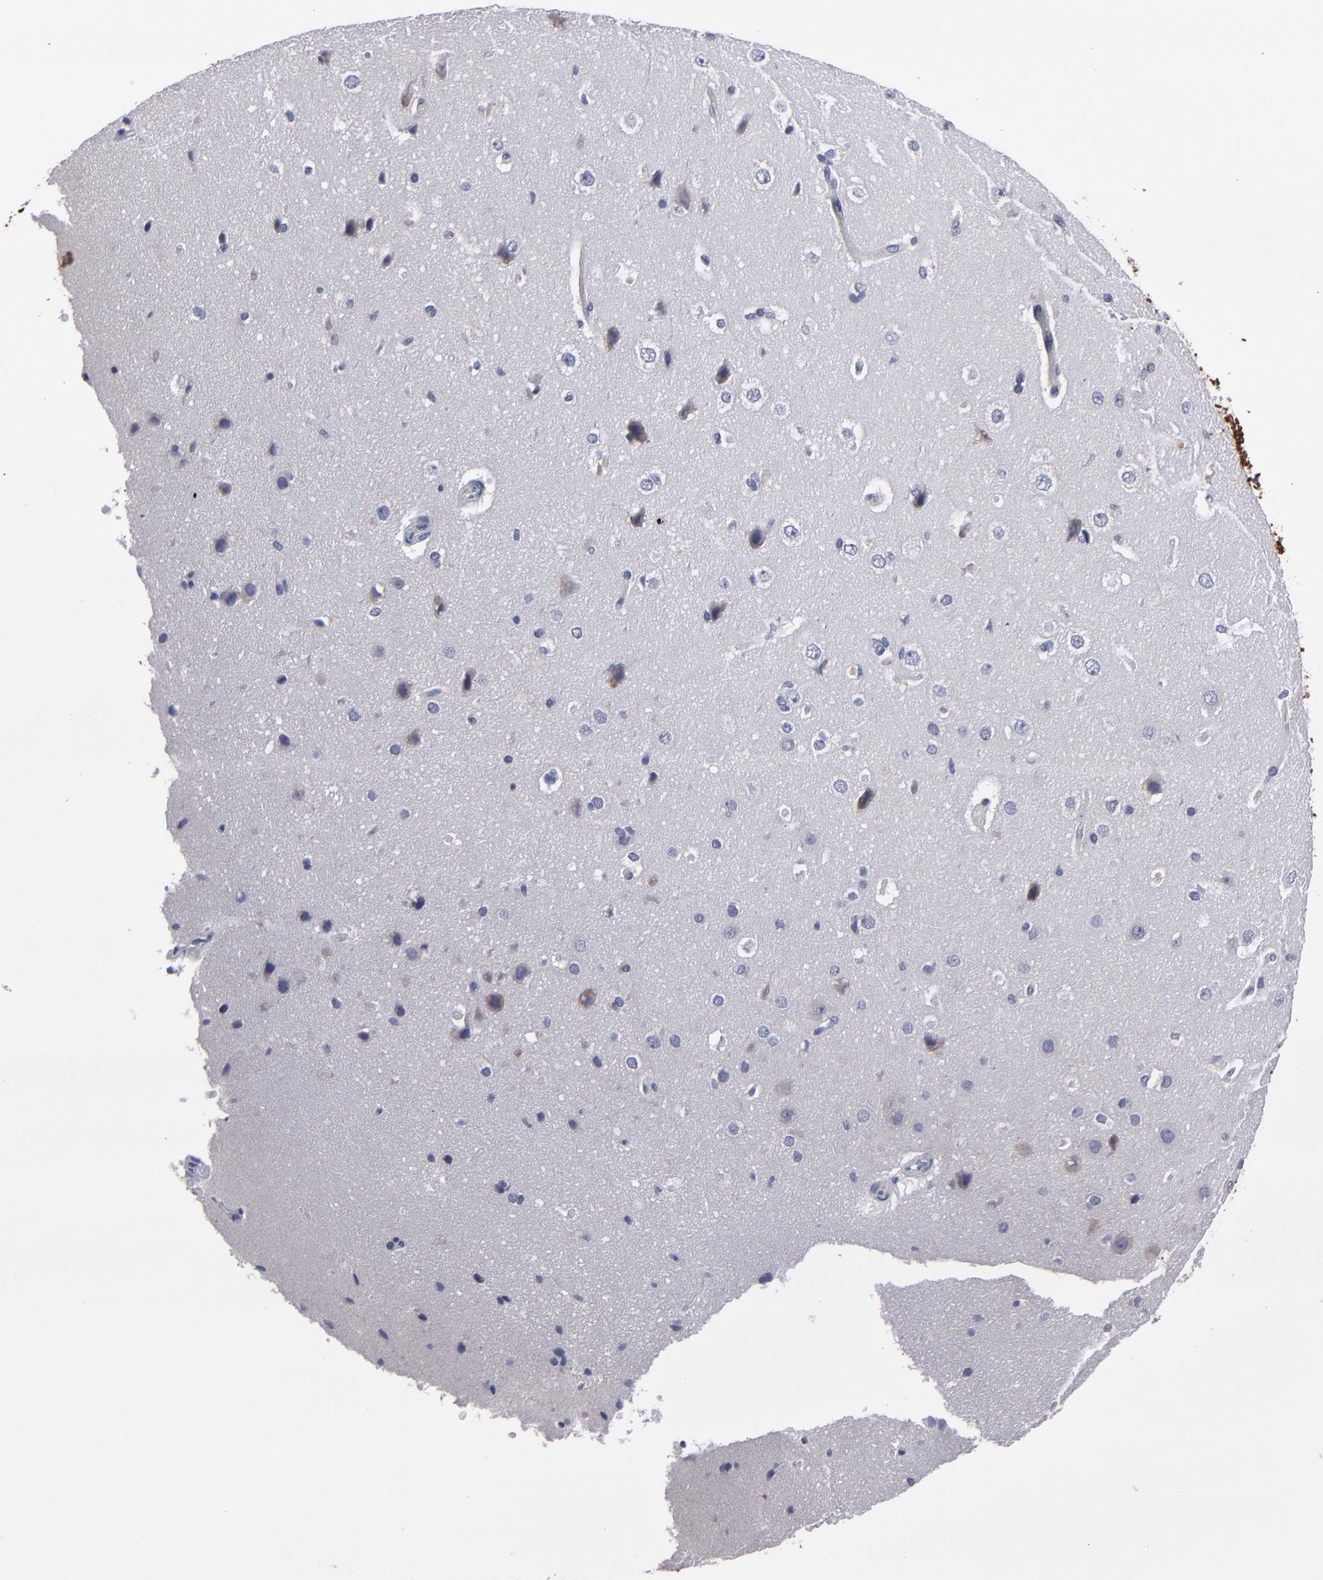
{"staining": {"intensity": "negative", "quantity": "none", "location": "none"}, "tissue": "cerebral cortex", "cell_type": "Endothelial cells", "image_type": "normal", "snomed": [{"axis": "morphology", "description": "Normal tissue, NOS"}, {"axis": "topography", "description": "Cerebral cortex"}], "caption": "Immunohistochemistry photomicrograph of benign cerebral cortex: cerebral cortex stained with DAB (3,3'-diaminobenzidine) exhibits no significant protein expression in endothelial cells.", "gene": "CCDC80", "patient": {"sex": "female", "age": 45}}